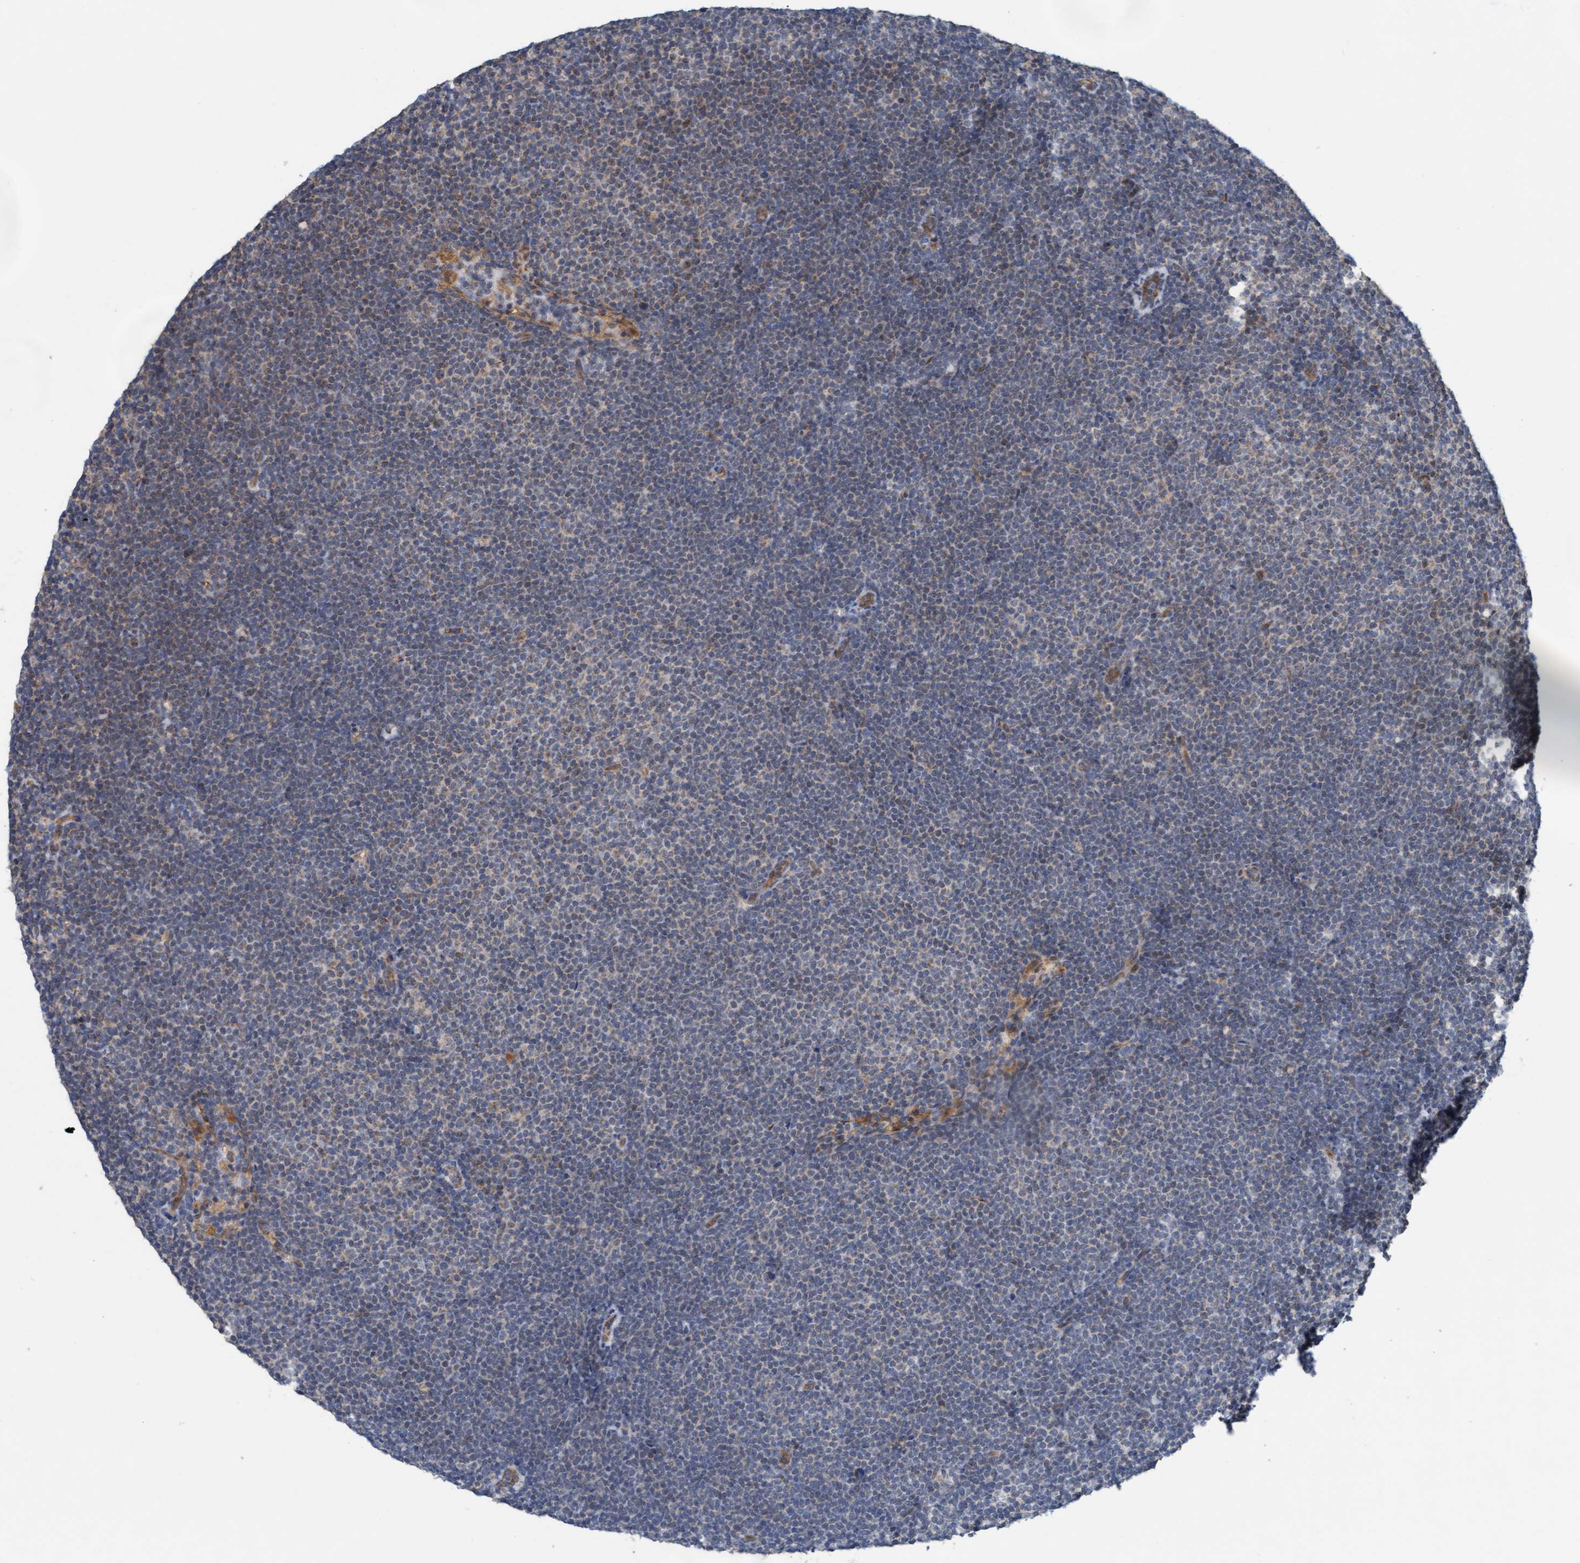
{"staining": {"intensity": "weak", "quantity": "<25%", "location": "cytoplasmic/membranous"}, "tissue": "lymphoma", "cell_type": "Tumor cells", "image_type": "cancer", "snomed": [{"axis": "morphology", "description": "Malignant lymphoma, non-Hodgkin's type, Low grade"}, {"axis": "topography", "description": "Lymph node"}], "caption": "IHC histopathology image of neoplastic tissue: human lymphoma stained with DAB reveals no significant protein positivity in tumor cells.", "gene": "ZNF566", "patient": {"sex": "female", "age": 53}}